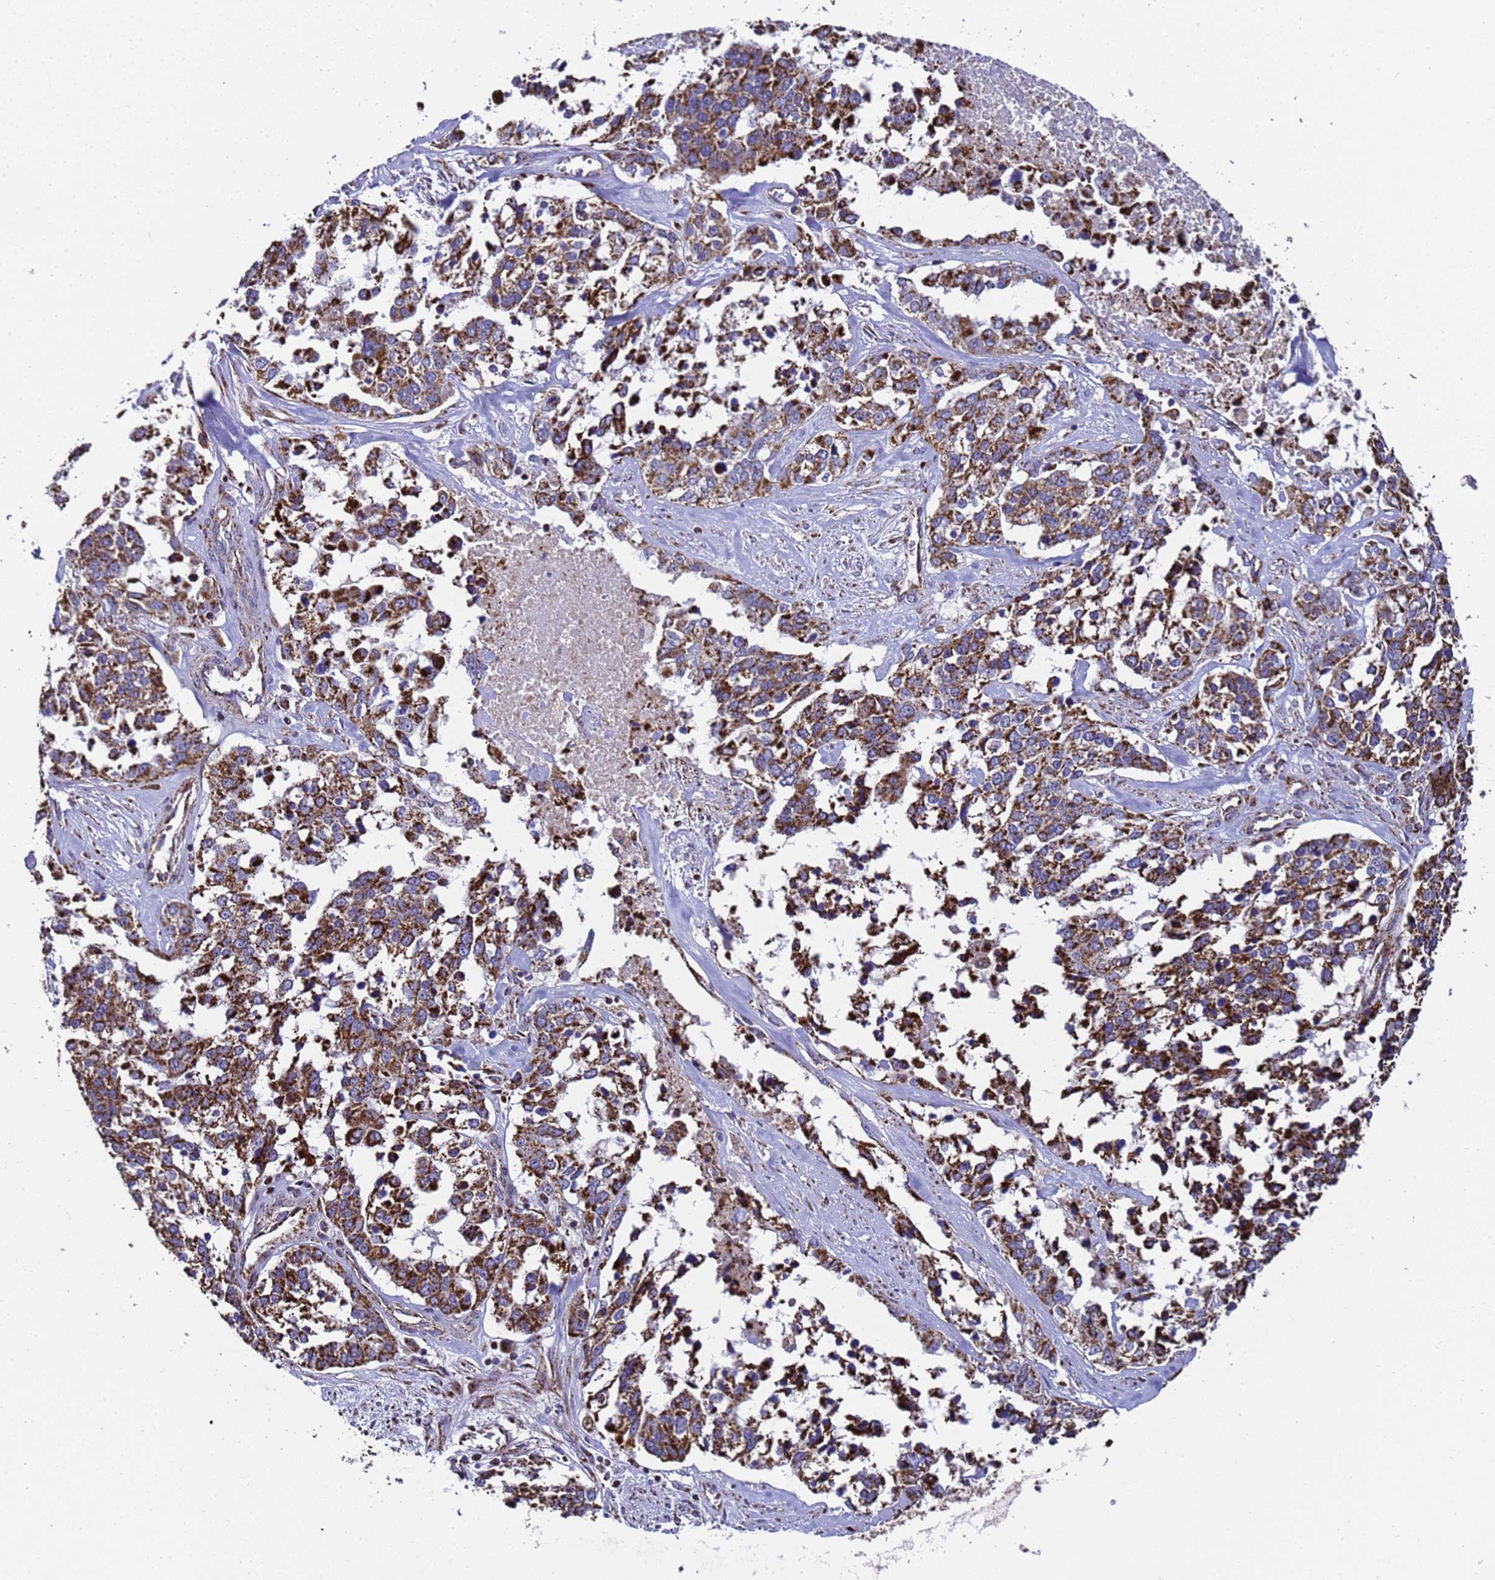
{"staining": {"intensity": "strong", "quantity": ">75%", "location": "cytoplasmic/membranous"}, "tissue": "ovarian cancer", "cell_type": "Tumor cells", "image_type": "cancer", "snomed": [{"axis": "morphology", "description": "Cystadenocarcinoma, serous, NOS"}, {"axis": "topography", "description": "Ovary"}], "caption": "A photomicrograph of human ovarian cancer stained for a protein demonstrates strong cytoplasmic/membranous brown staining in tumor cells.", "gene": "MRPS12", "patient": {"sex": "female", "age": 44}}